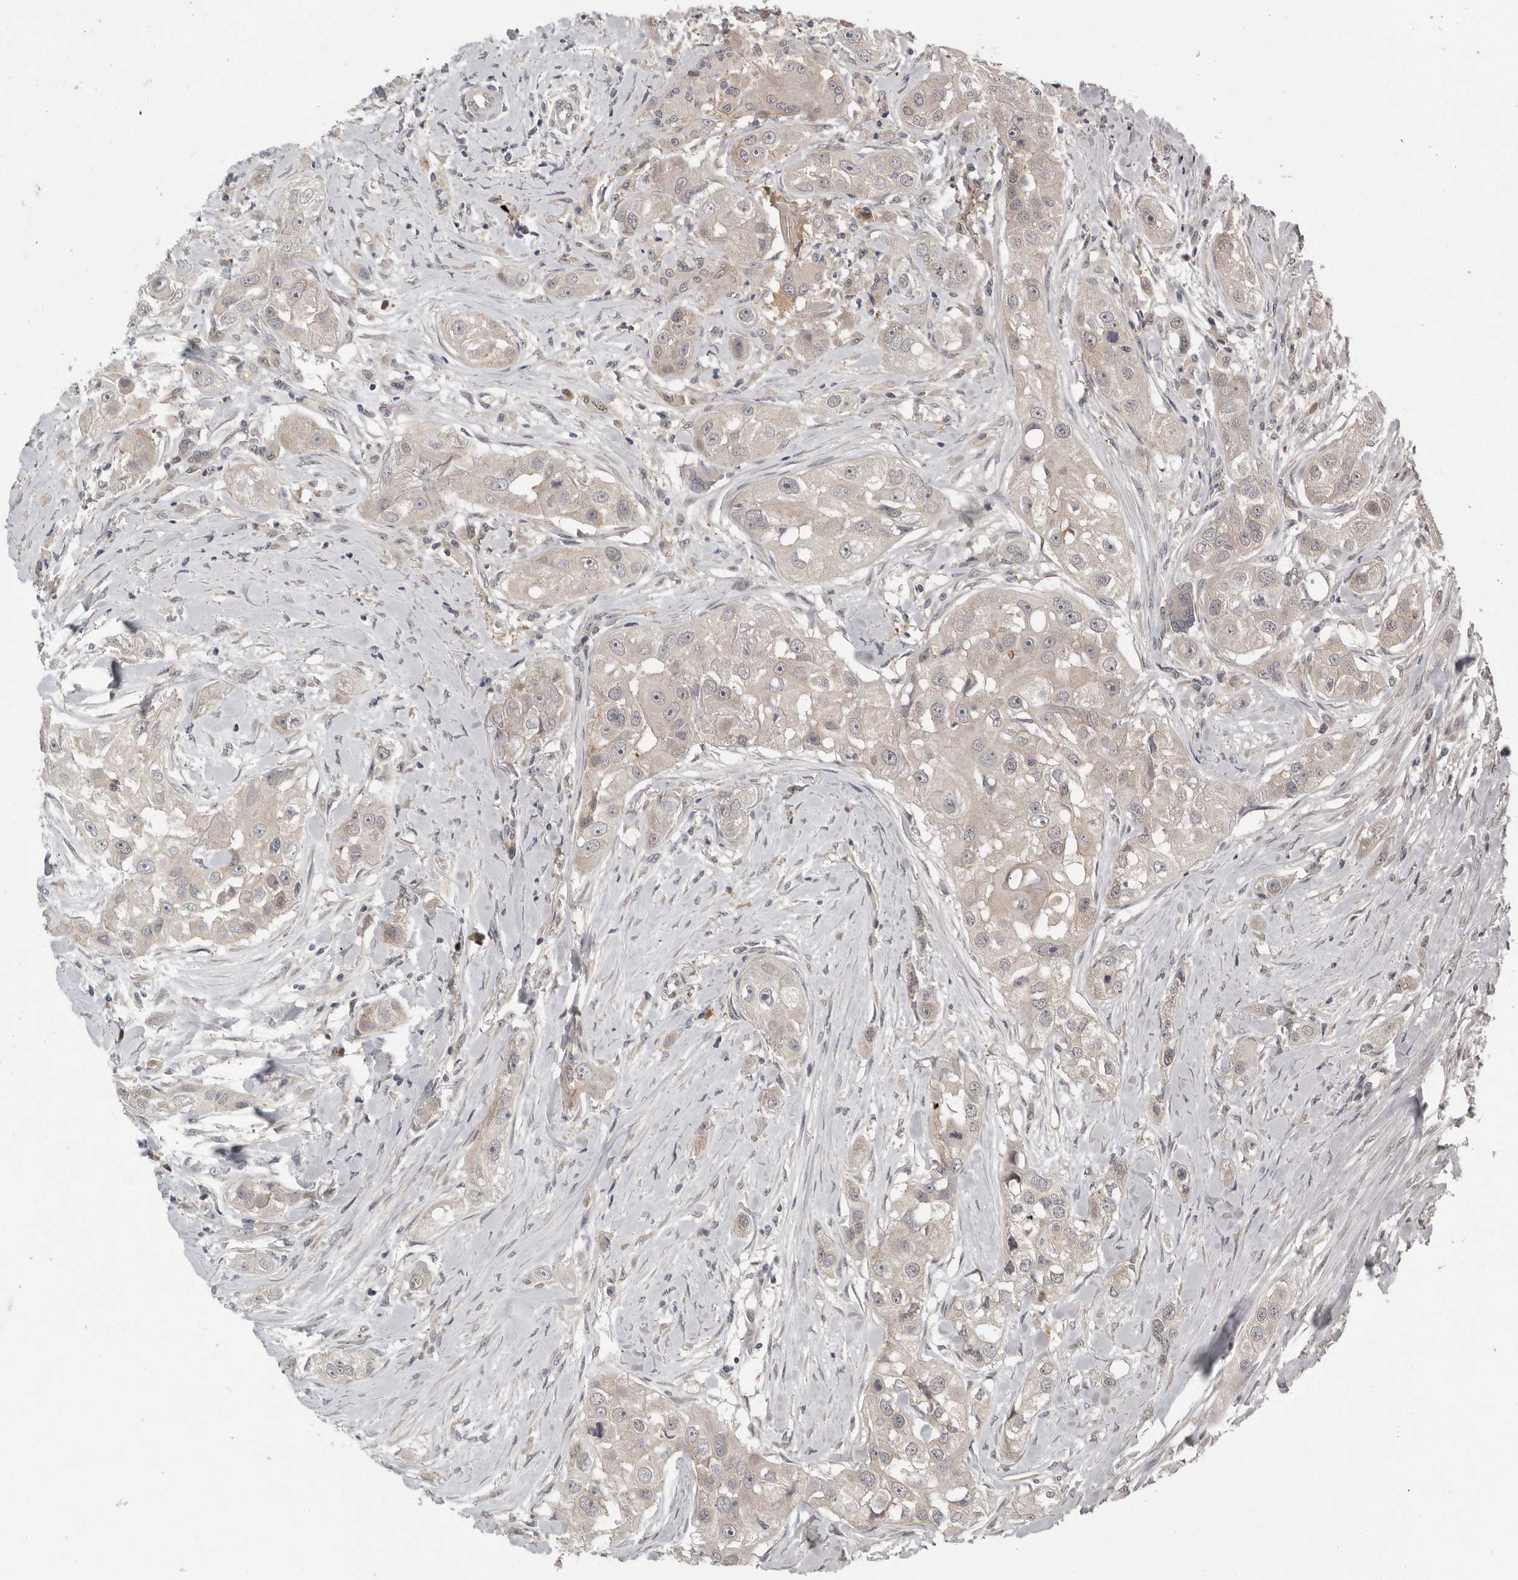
{"staining": {"intensity": "negative", "quantity": "none", "location": "none"}, "tissue": "head and neck cancer", "cell_type": "Tumor cells", "image_type": "cancer", "snomed": [{"axis": "morphology", "description": "Normal tissue, NOS"}, {"axis": "morphology", "description": "Squamous cell carcinoma, NOS"}, {"axis": "topography", "description": "Skeletal muscle"}, {"axis": "topography", "description": "Head-Neck"}], "caption": "A high-resolution histopathology image shows IHC staining of squamous cell carcinoma (head and neck), which exhibits no significant expression in tumor cells.", "gene": "RALGPS2", "patient": {"sex": "male", "age": 51}}